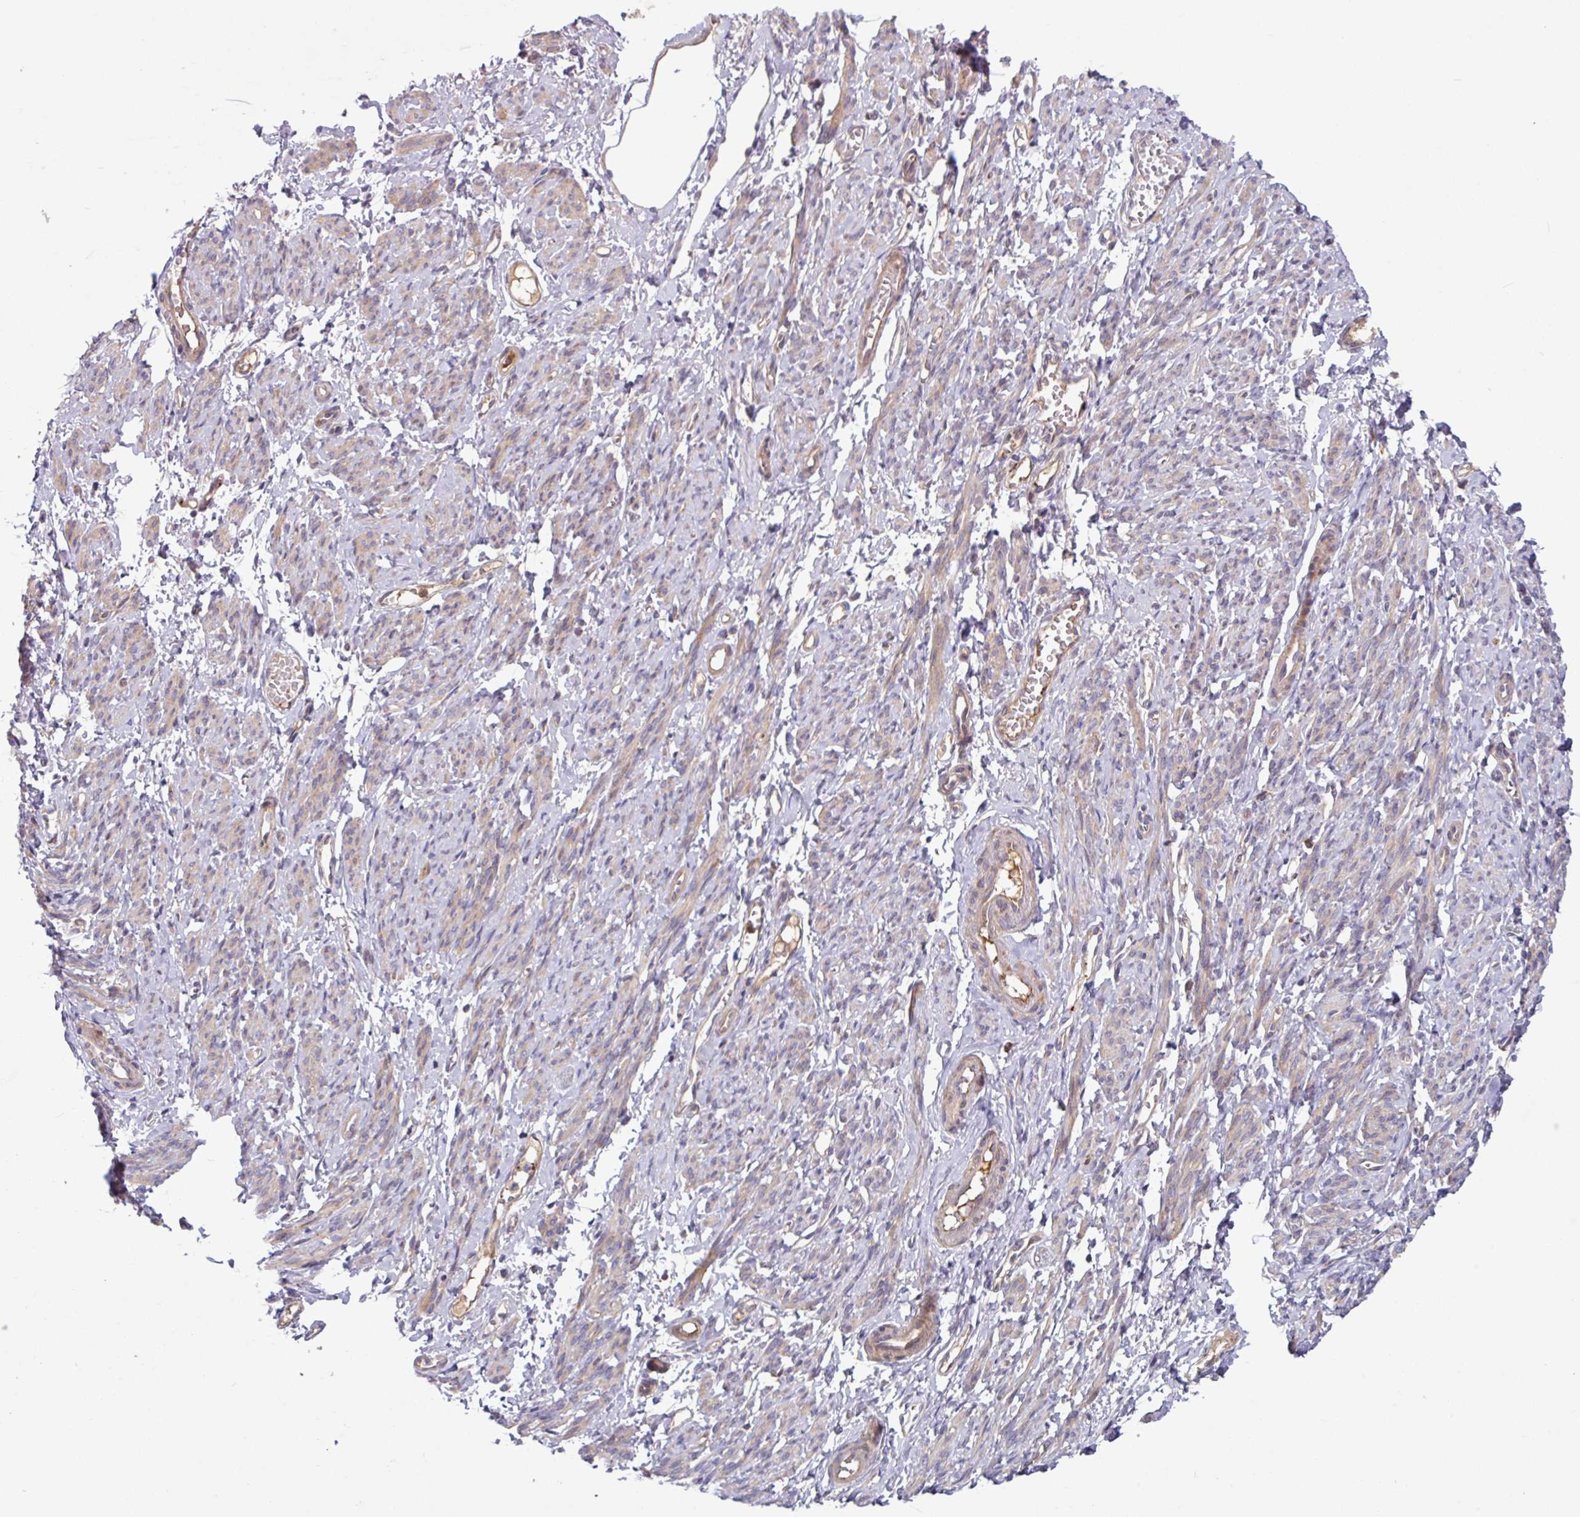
{"staining": {"intensity": "weak", "quantity": "25%-75%", "location": "cytoplasmic/membranous"}, "tissue": "smooth muscle", "cell_type": "Smooth muscle cells", "image_type": "normal", "snomed": [{"axis": "morphology", "description": "Normal tissue, NOS"}, {"axis": "topography", "description": "Smooth muscle"}], "caption": "The histopathology image reveals a brown stain indicating the presence of a protein in the cytoplasmic/membranous of smooth muscle cells in smooth muscle. (DAB = brown stain, brightfield microscopy at high magnification).", "gene": "B4GALNT4", "patient": {"sex": "female", "age": 65}}